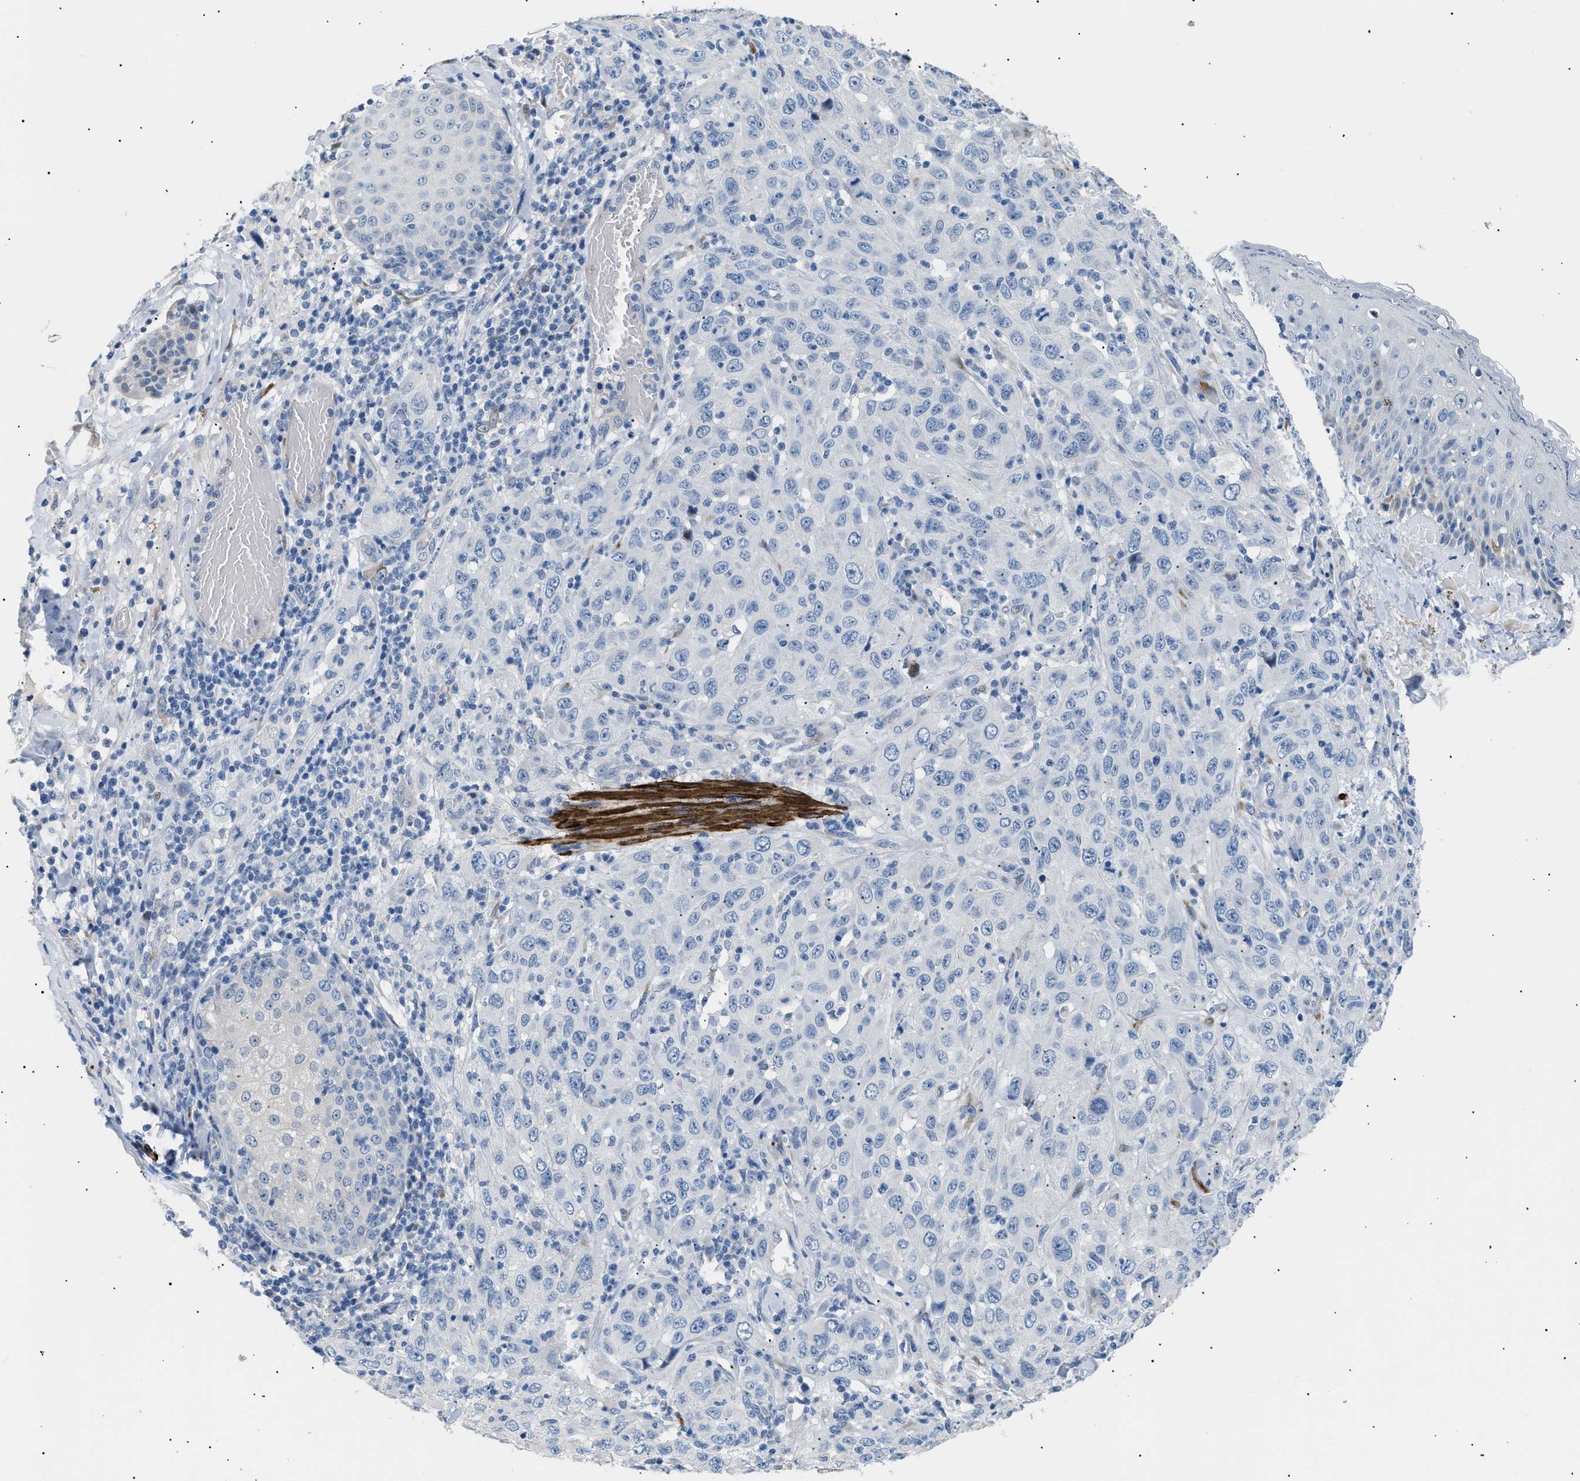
{"staining": {"intensity": "negative", "quantity": "none", "location": "none"}, "tissue": "skin cancer", "cell_type": "Tumor cells", "image_type": "cancer", "snomed": [{"axis": "morphology", "description": "Squamous cell carcinoma, NOS"}, {"axis": "topography", "description": "Skin"}], "caption": "An IHC photomicrograph of skin cancer is shown. There is no staining in tumor cells of skin cancer. Brightfield microscopy of IHC stained with DAB (brown) and hematoxylin (blue), captured at high magnification.", "gene": "ICA1", "patient": {"sex": "female", "age": 88}}